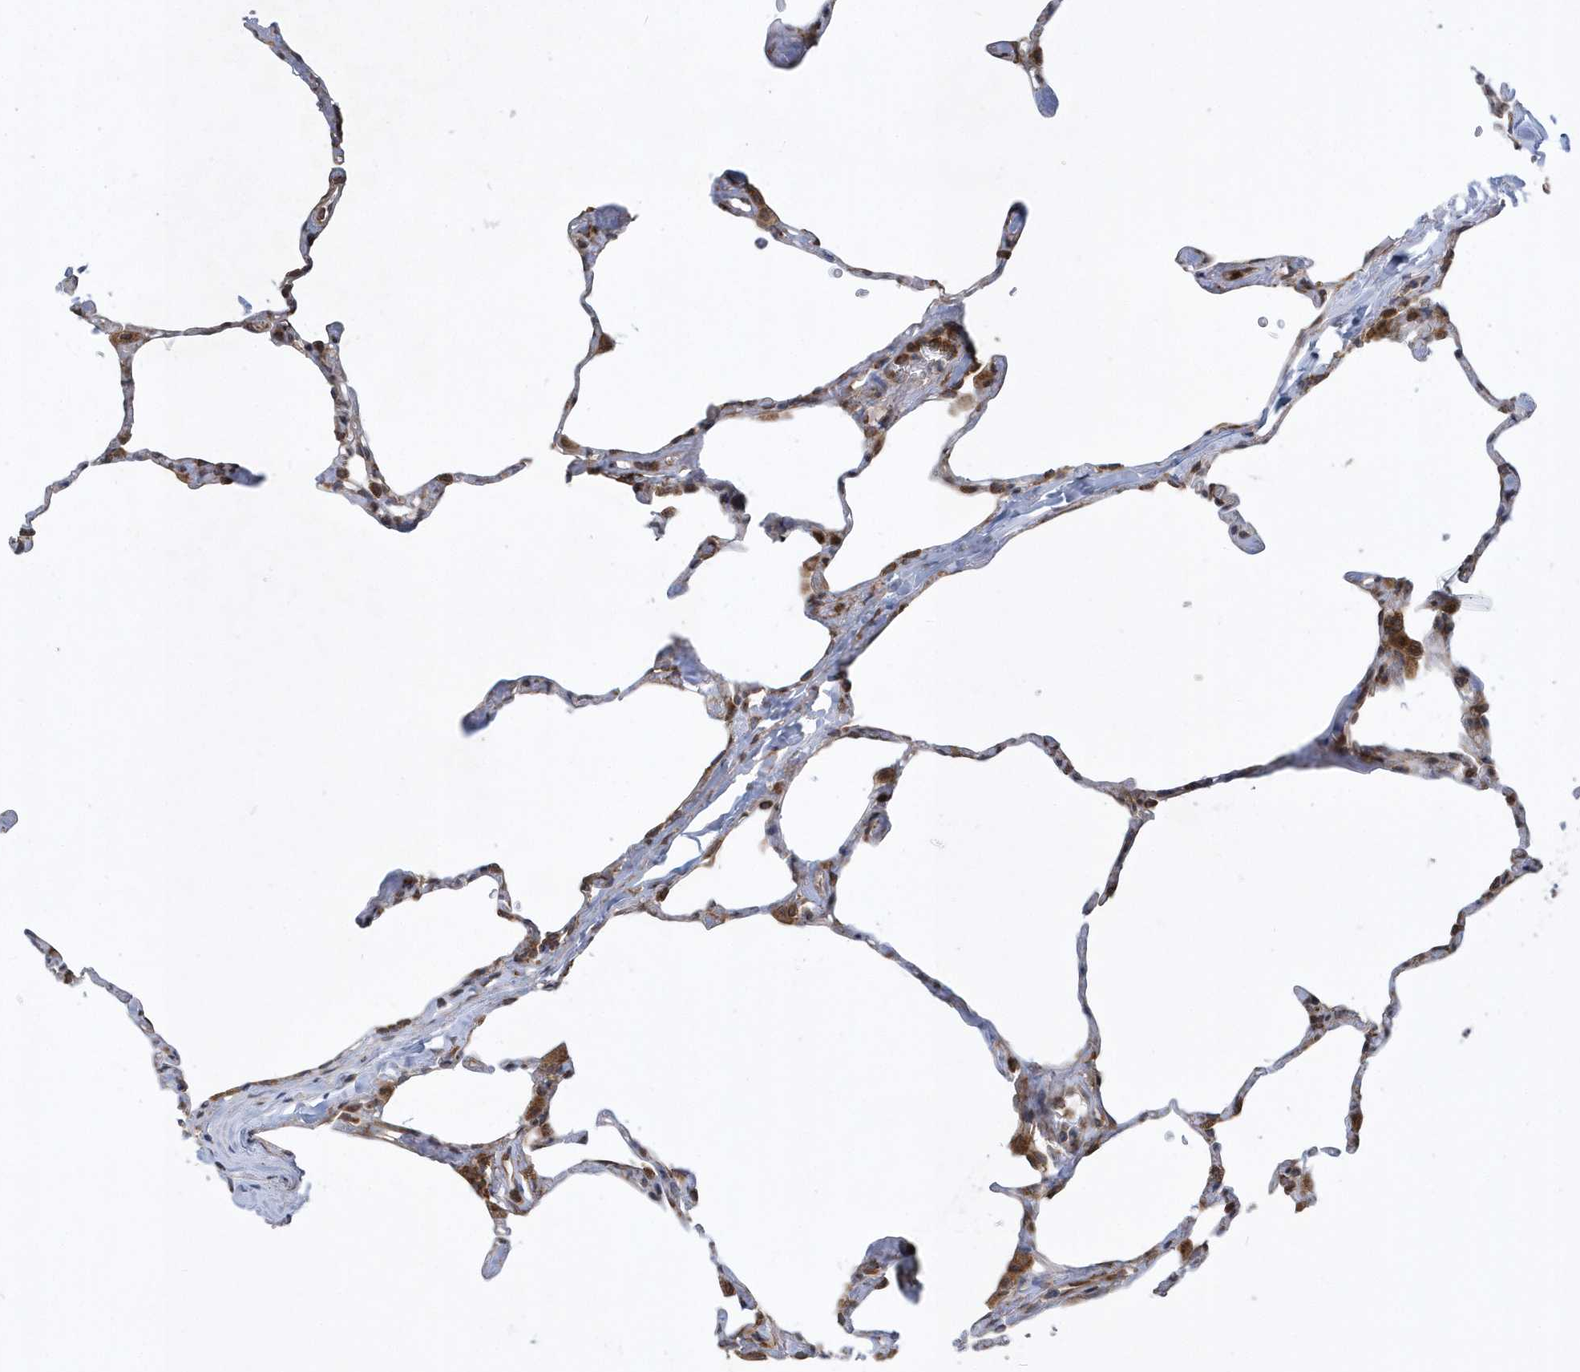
{"staining": {"intensity": "moderate", "quantity": "25%-75%", "location": "cytoplasmic/membranous"}, "tissue": "lung", "cell_type": "Alveolar cells", "image_type": "normal", "snomed": [{"axis": "morphology", "description": "Normal tissue, NOS"}, {"axis": "topography", "description": "Lung"}], "caption": "Lung stained with a brown dye displays moderate cytoplasmic/membranous positive positivity in about 25%-75% of alveolar cells.", "gene": "PHF1", "patient": {"sex": "male", "age": 65}}